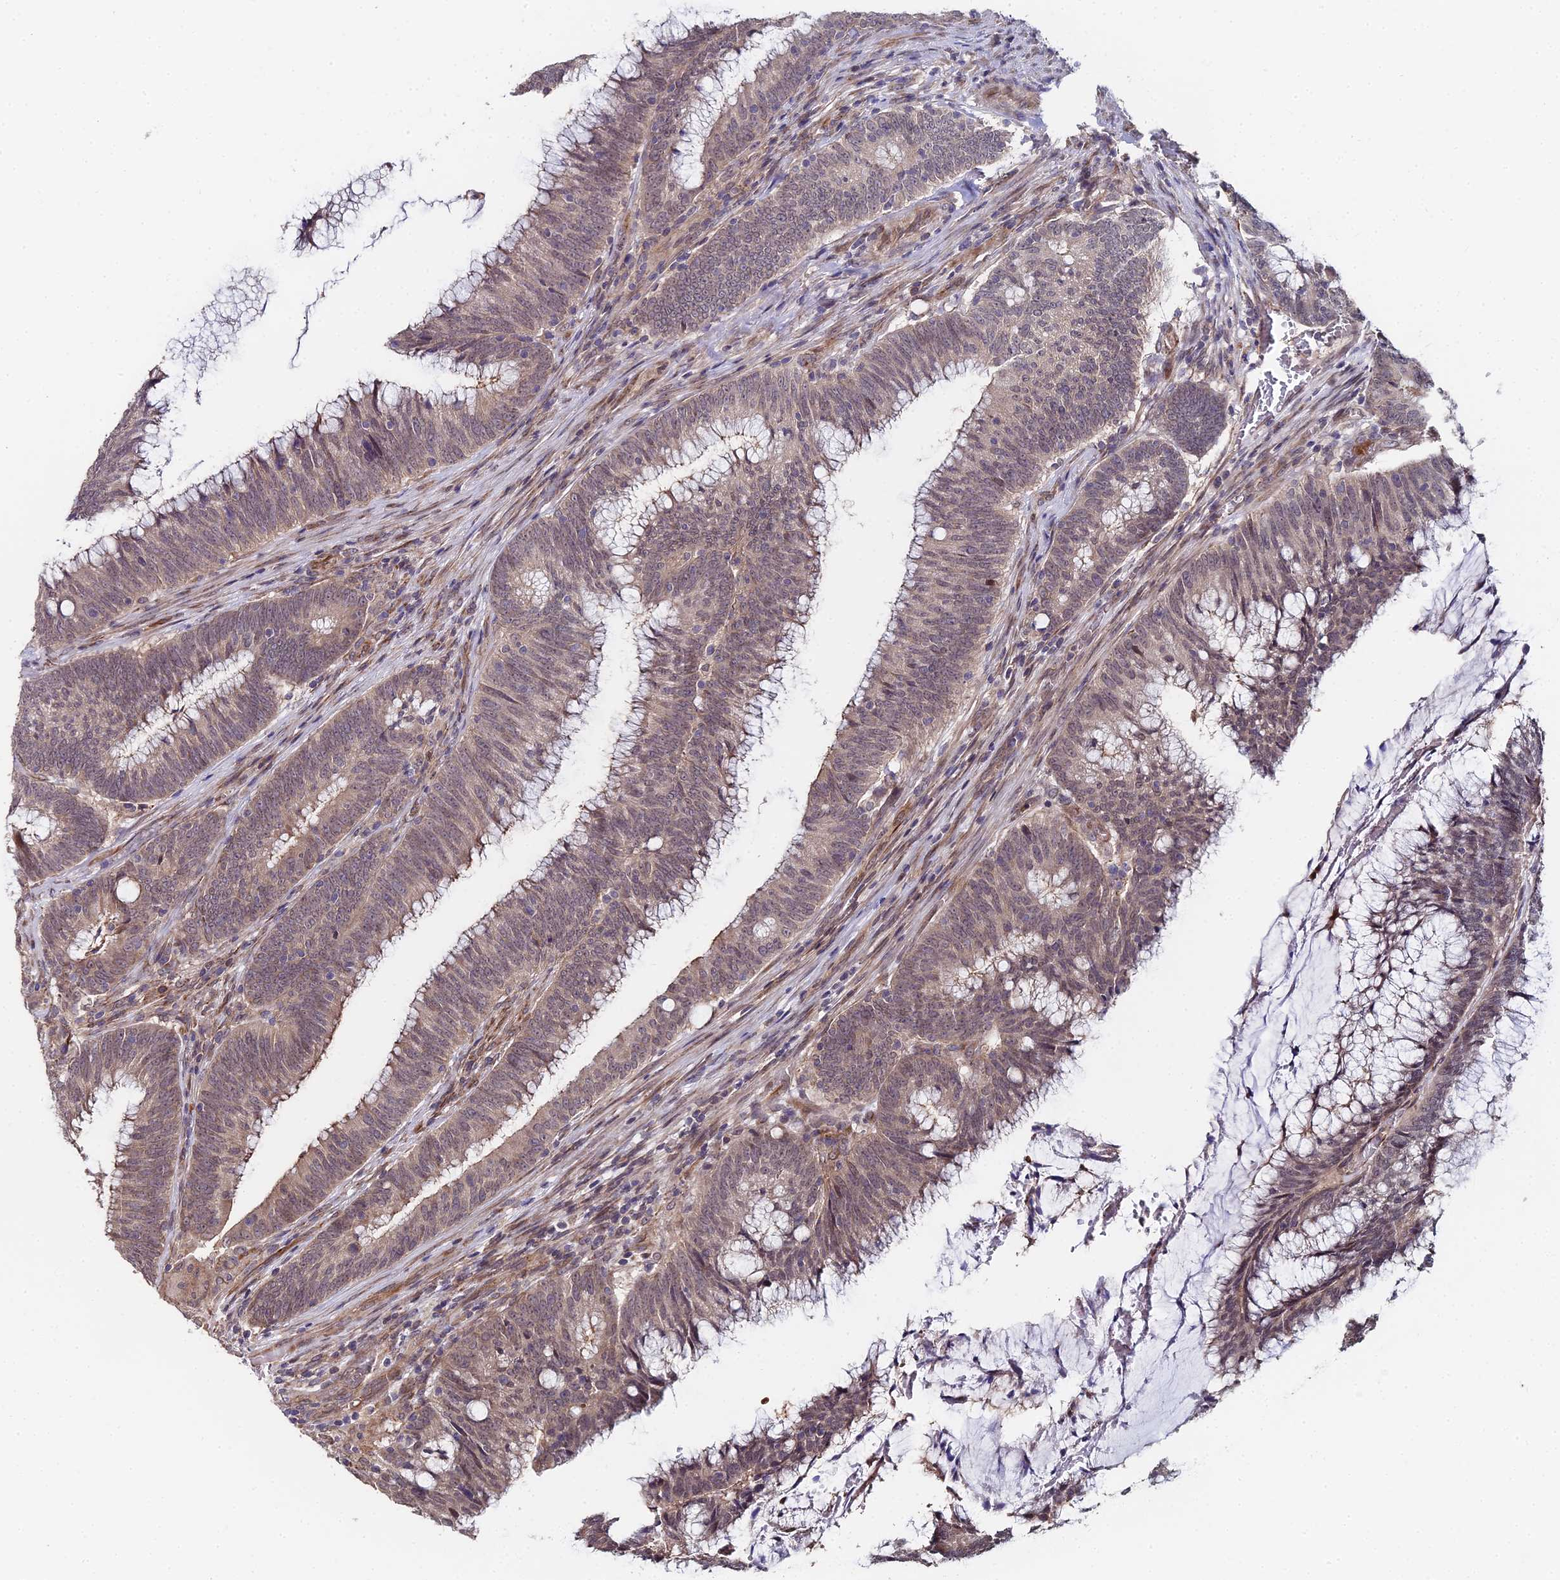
{"staining": {"intensity": "weak", "quantity": "25%-75%", "location": "cytoplasmic/membranous"}, "tissue": "colorectal cancer", "cell_type": "Tumor cells", "image_type": "cancer", "snomed": [{"axis": "morphology", "description": "Adenocarcinoma, NOS"}, {"axis": "topography", "description": "Rectum"}], "caption": "Human adenocarcinoma (colorectal) stained with a protein marker exhibits weak staining in tumor cells.", "gene": "C4orf19", "patient": {"sex": "female", "age": 77}}